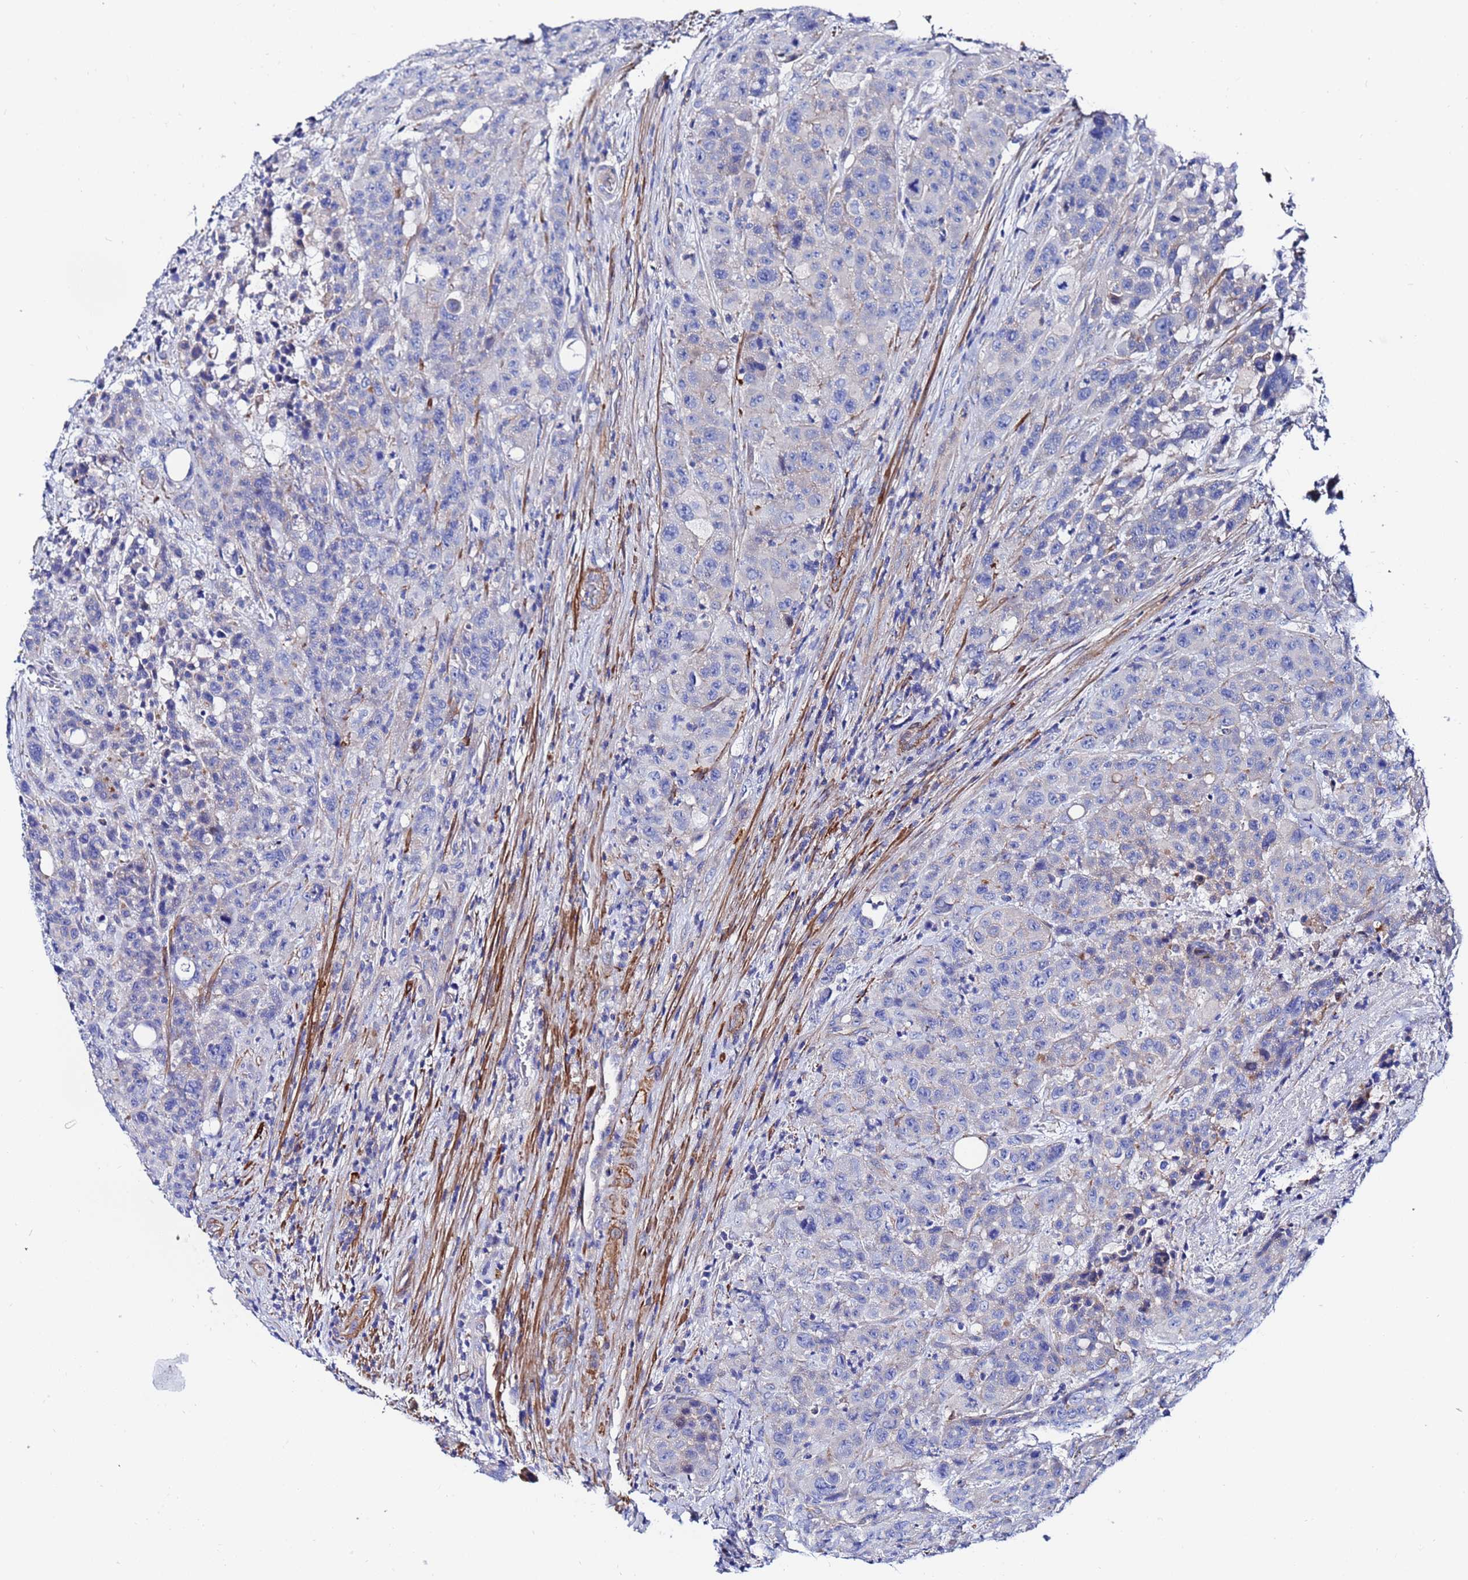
{"staining": {"intensity": "negative", "quantity": "none", "location": "none"}, "tissue": "colorectal cancer", "cell_type": "Tumor cells", "image_type": "cancer", "snomed": [{"axis": "morphology", "description": "Adenocarcinoma, NOS"}, {"axis": "topography", "description": "Colon"}], "caption": "A photomicrograph of human colorectal cancer is negative for staining in tumor cells. Nuclei are stained in blue.", "gene": "RAB39B", "patient": {"sex": "male", "age": 62}}